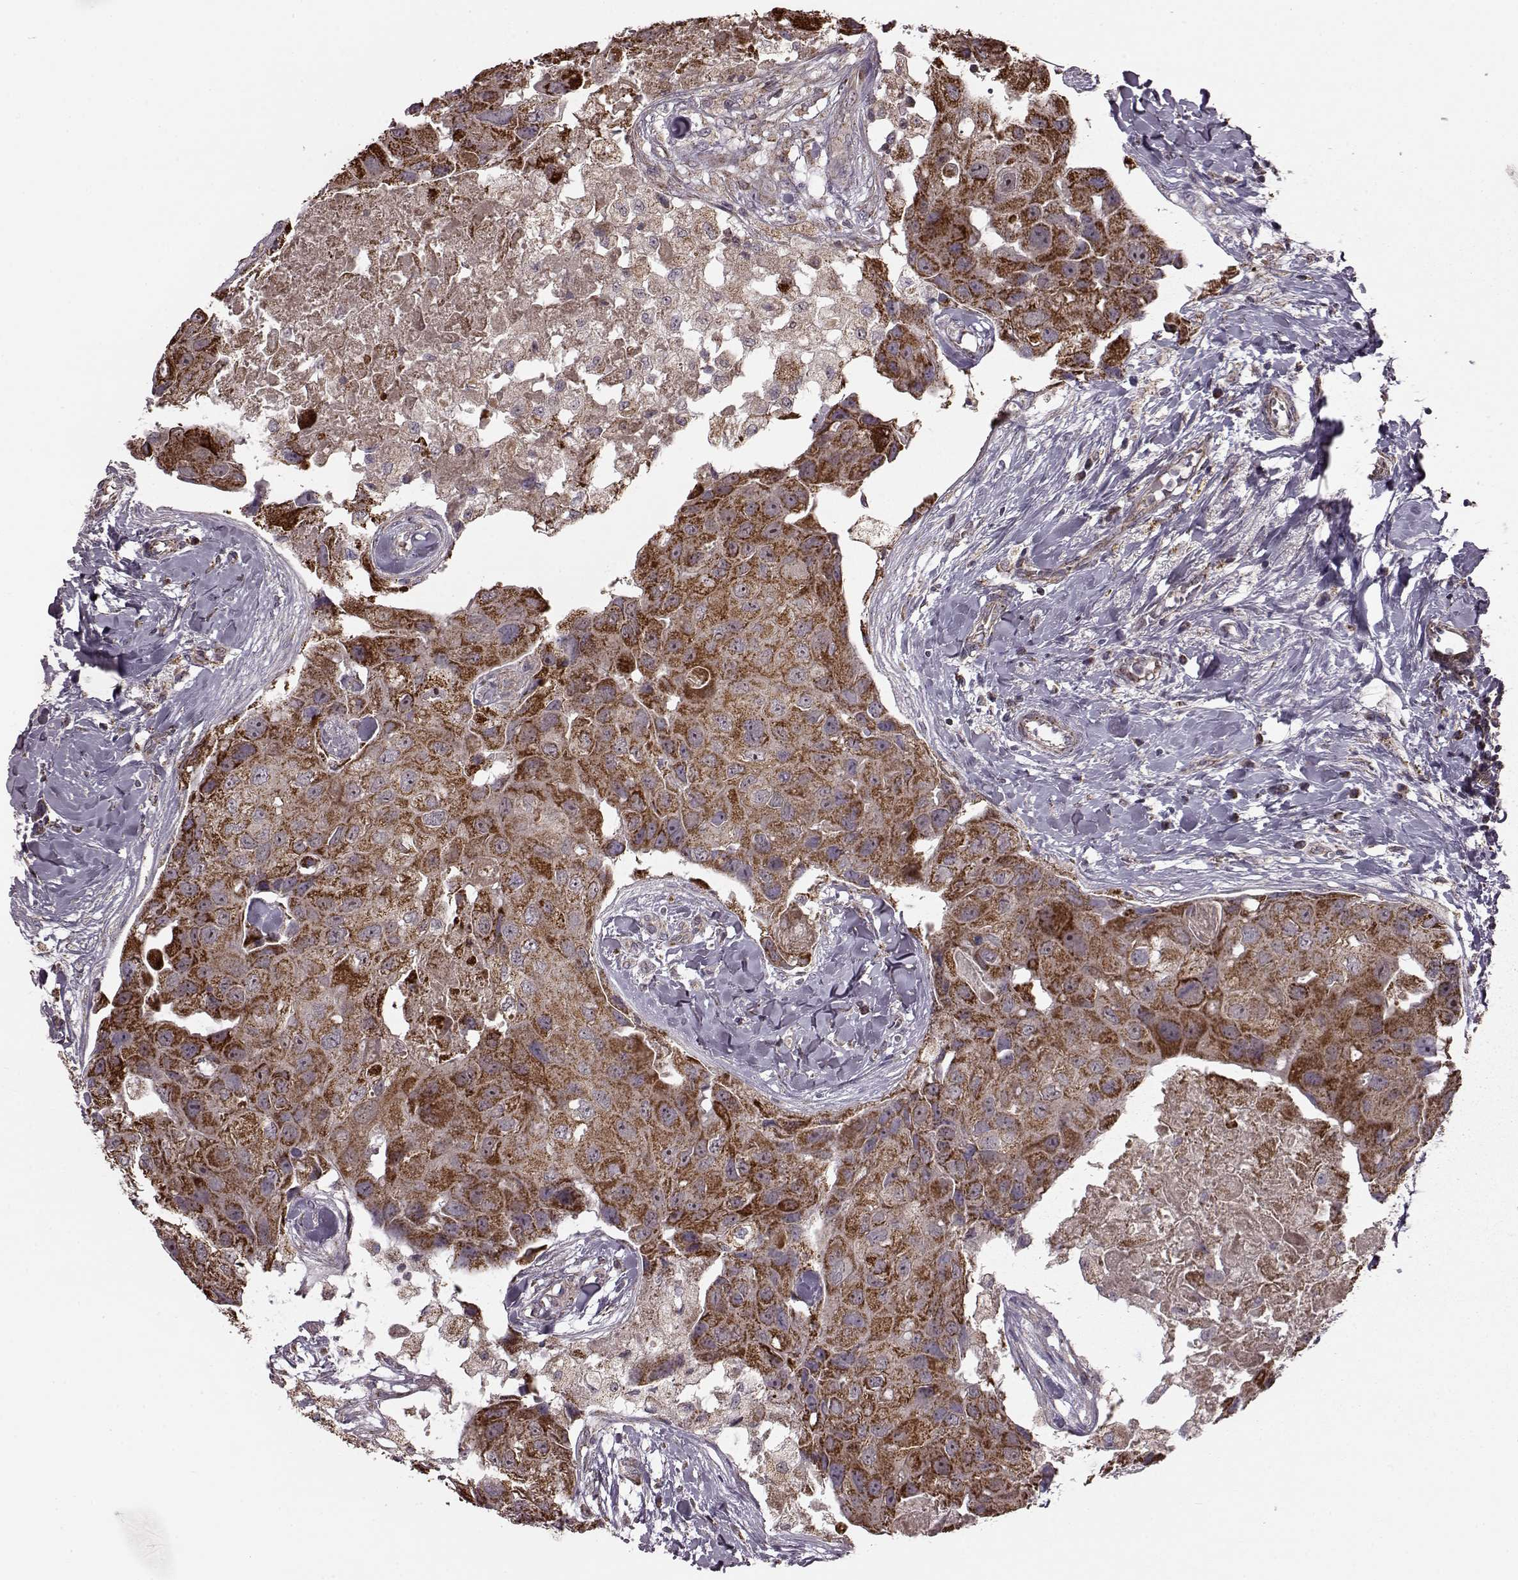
{"staining": {"intensity": "strong", "quantity": ">75%", "location": "cytoplasmic/membranous"}, "tissue": "breast cancer", "cell_type": "Tumor cells", "image_type": "cancer", "snomed": [{"axis": "morphology", "description": "Duct carcinoma"}, {"axis": "topography", "description": "Breast"}], "caption": "DAB (3,3'-diaminobenzidine) immunohistochemical staining of breast cancer reveals strong cytoplasmic/membranous protein positivity in approximately >75% of tumor cells. Using DAB (3,3'-diaminobenzidine) (brown) and hematoxylin (blue) stains, captured at high magnification using brightfield microscopy.", "gene": "PUDP", "patient": {"sex": "female", "age": 43}}